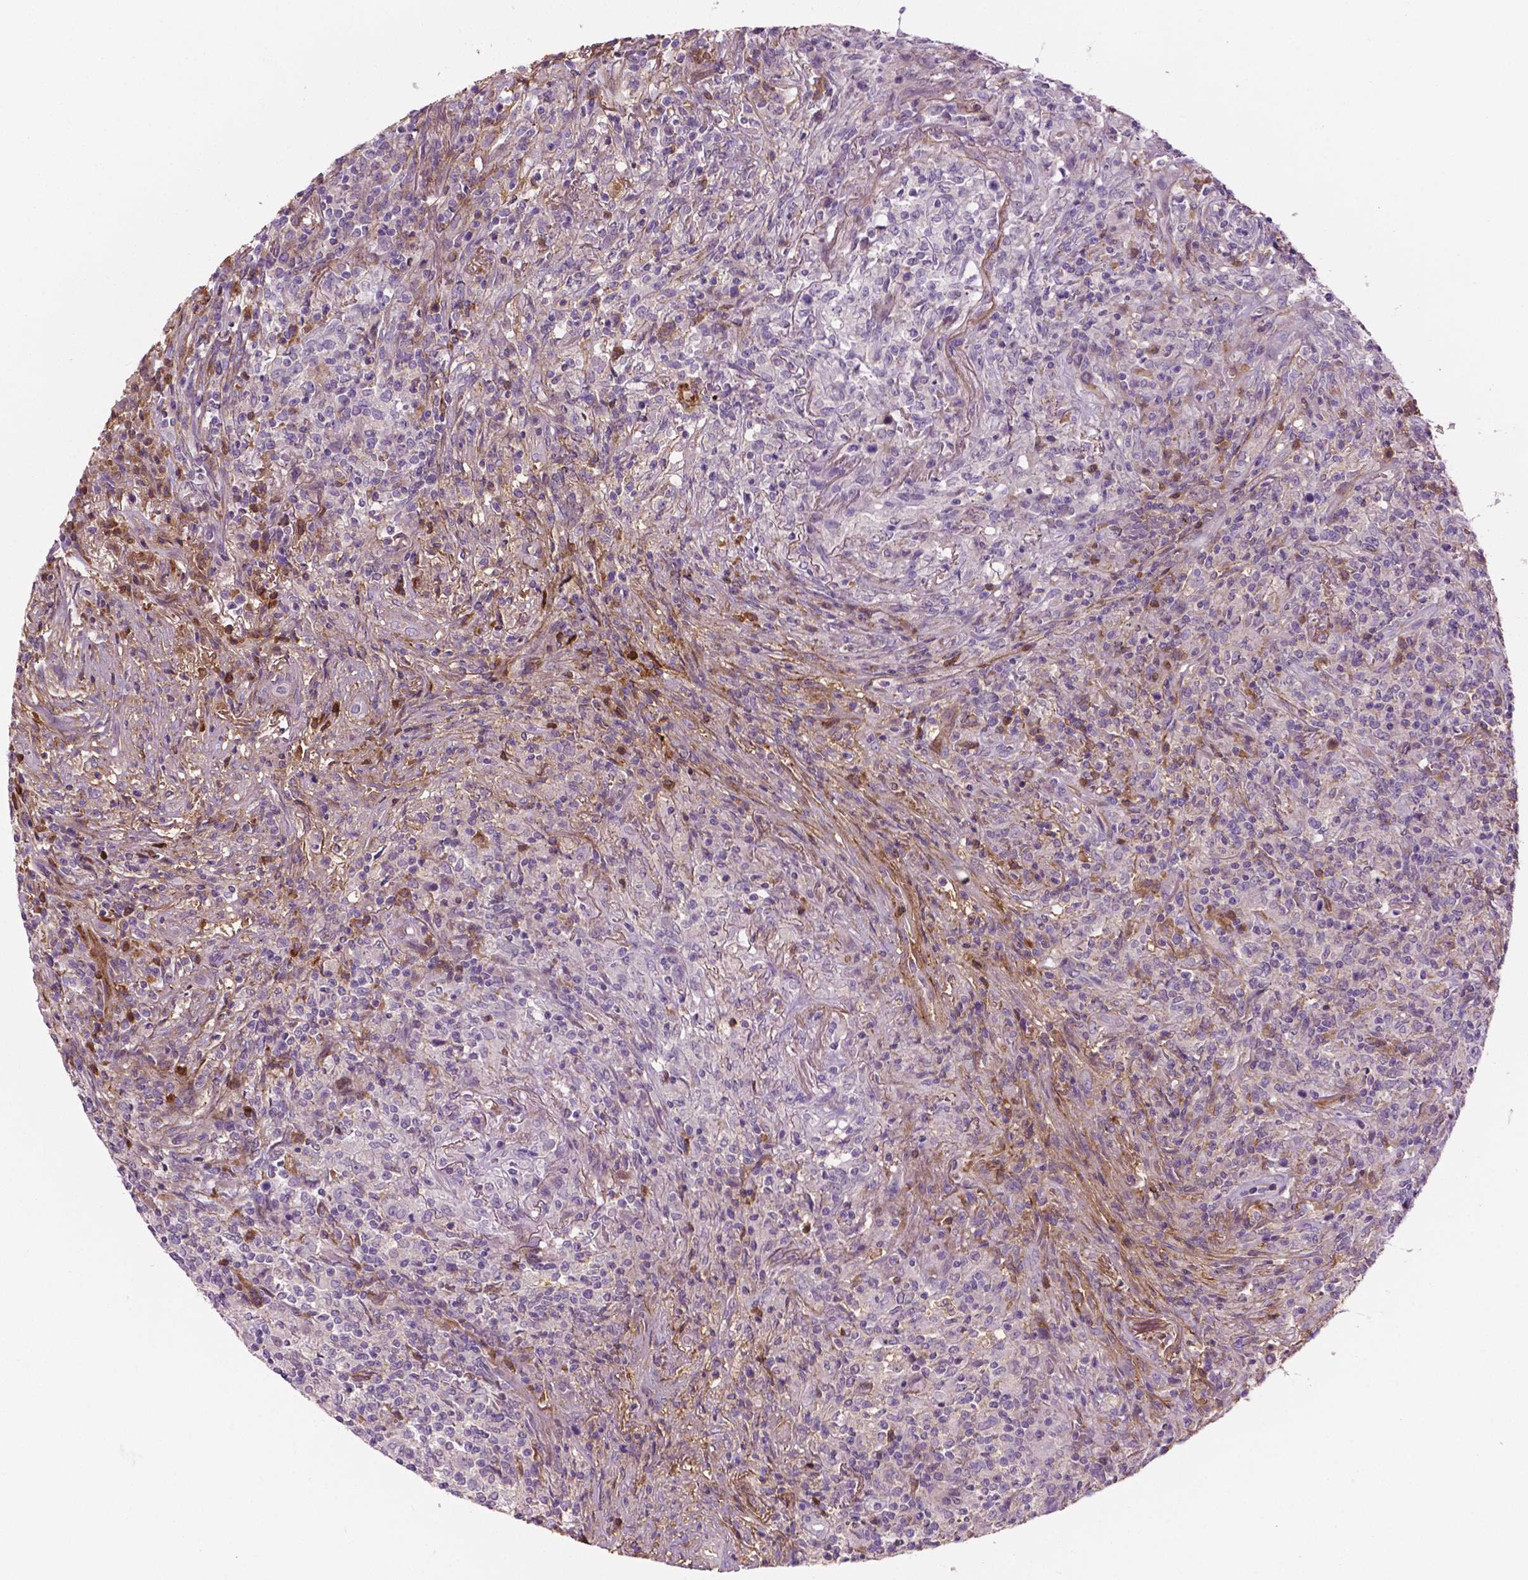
{"staining": {"intensity": "negative", "quantity": "none", "location": "none"}, "tissue": "lymphoma", "cell_type": "Tumor cells", "image_type": "cancer", "snomed": [{"axis": "morphology", "description": "Malignant lymphoma, non-Hodgkin's type, High grade"}, {"axis": "topography", "description": "Lung"}], "caption": "Immunohistochemistry micrograph of human lymphoma stained for a protein (brown), which demonstrates no positivity in tumor cells.", "gene": "FBLN1", "patient": {"sex": "male", "age": 79}}